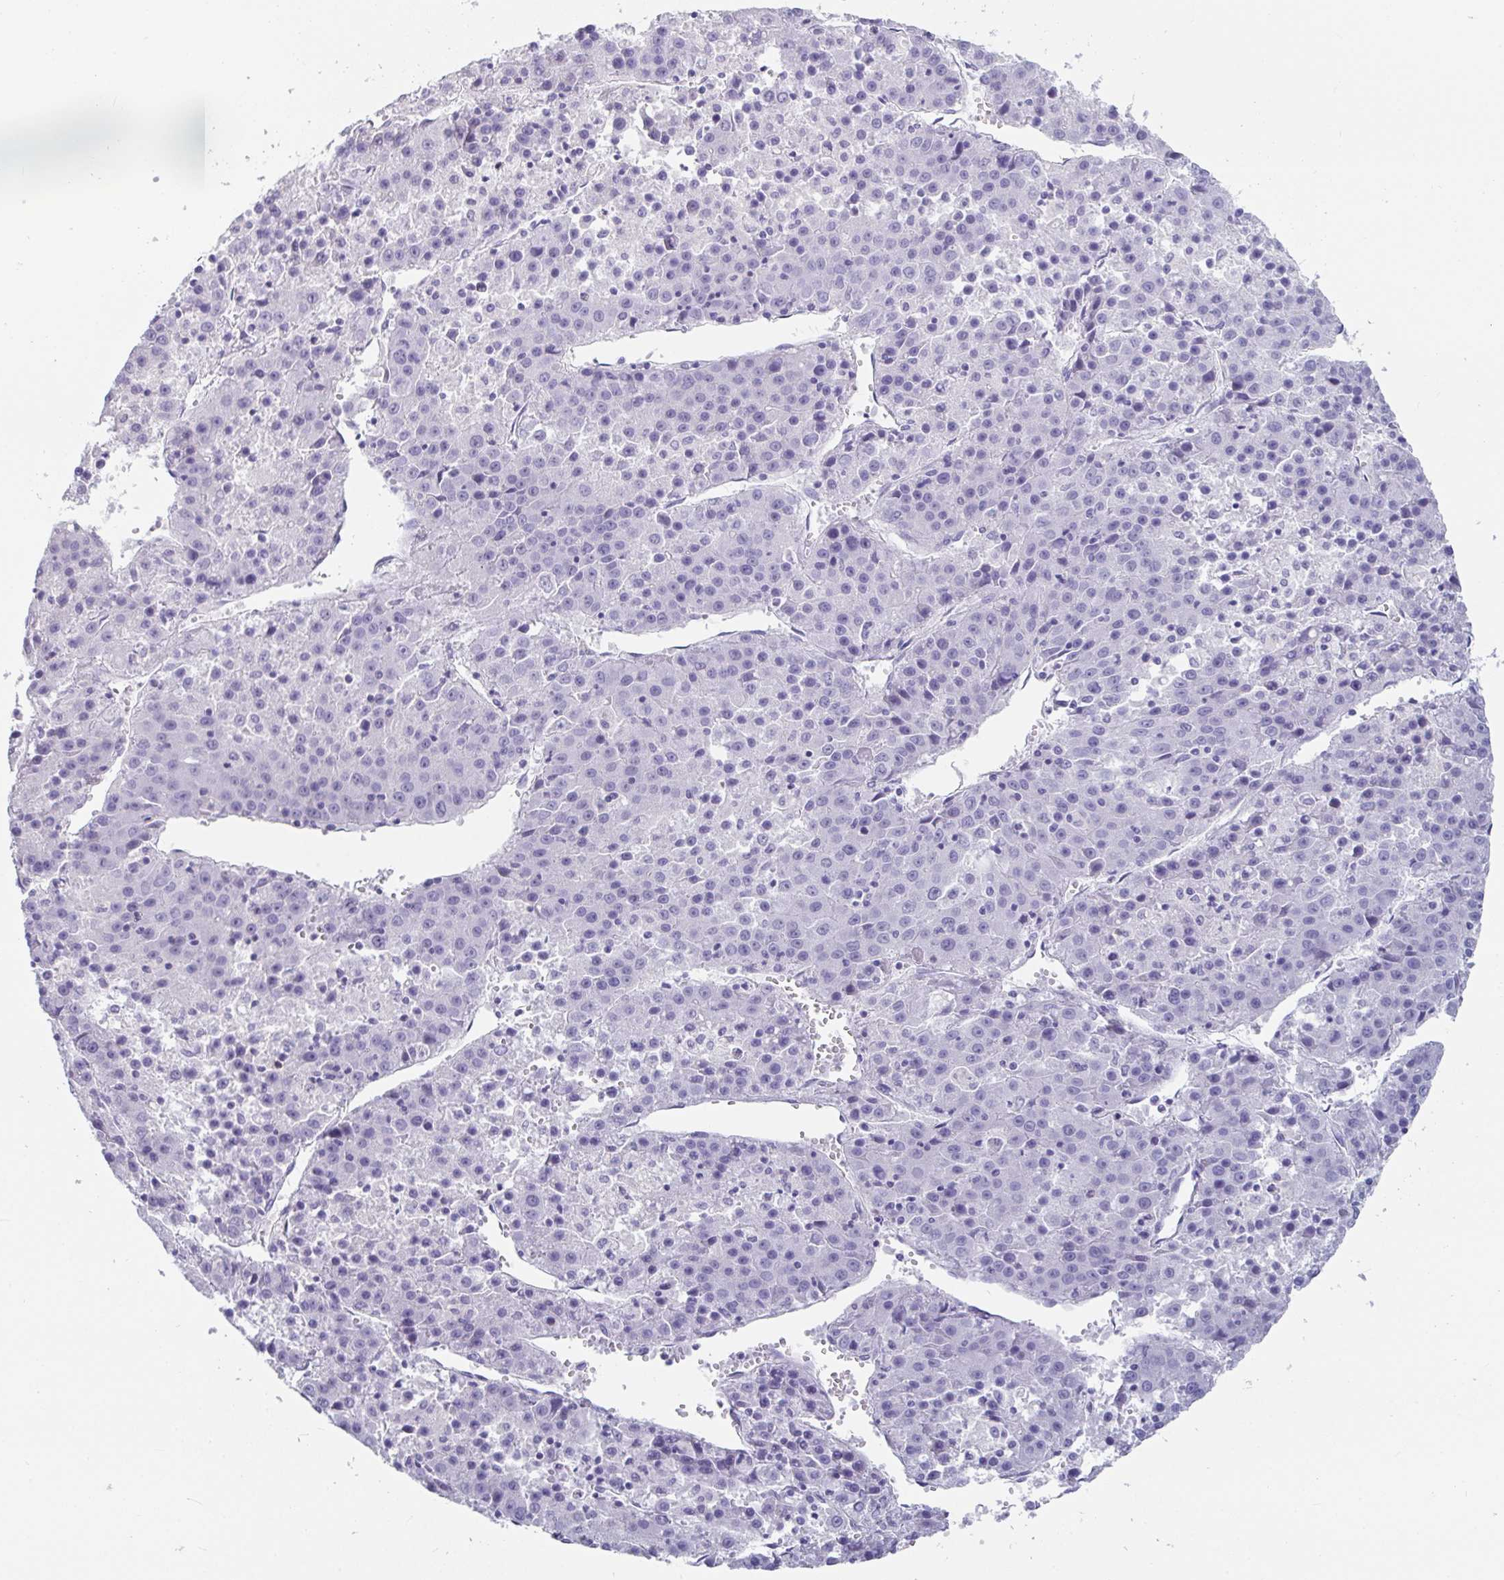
{"staining": {"intensity": "negative", "quantity": "none", "location": "none"}, "tissue": "liver cancer", "cell_type": "Tumor cells", "image_type": "cancer", "snomed": [{"axis": "morphology", "description": "Carcinoma, Hepatocellular, NOS"}, {"axis": "topography", "description": "Liver"}], "caption": "The IHC histopathology image has no significant expression in tumor cells of liver cancer tissue. (DAB IHC with hematoxylin counter stain).", "gene": "PLA2G1B", "patient": {"sex": "female", "age": 53}}